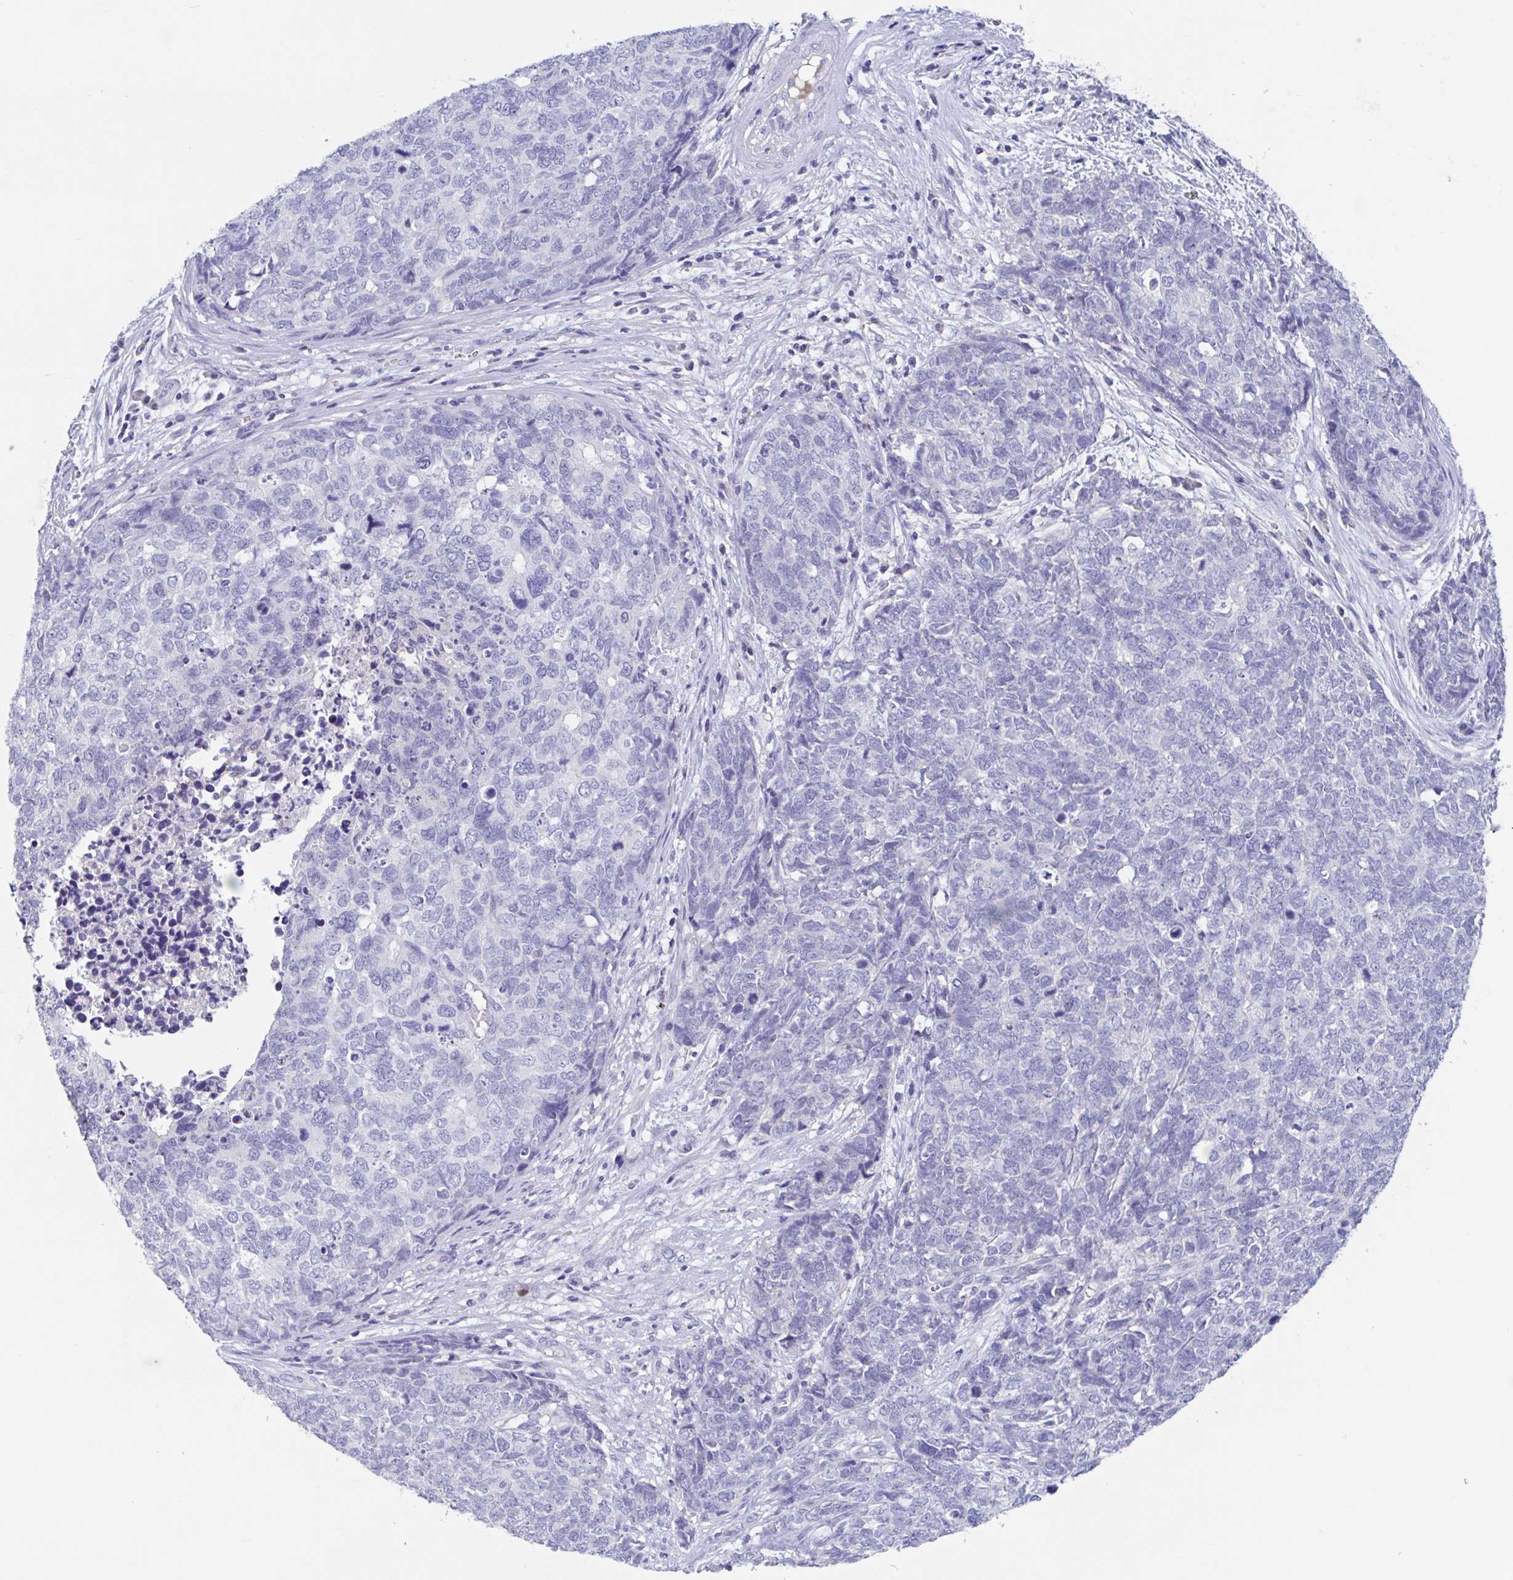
{"staining": {"intensity": "negative", "quantity": "none", "location": "none"}, "tissue": "cervical cancer", "cell_type": "Tumor cells", "image_type": "cancer", "snomed": [{"axis": "morphology", "description": "Adenocarcinoma, NOS"}, {"axis": "topography", "description": "Cervix"}], "caption": "Protein analysis of cervical cancer shows no significant expression in tumor cells. (Stains: DAB (3,3'-diaminobenzidine) immunohistochemistry (IHC) with hematoxylin counter stain, Microscopy: brightfield microscopy at high magnification).", "gene": "ZNHIT2", "patient": {"sex": "female", "age": 63}}